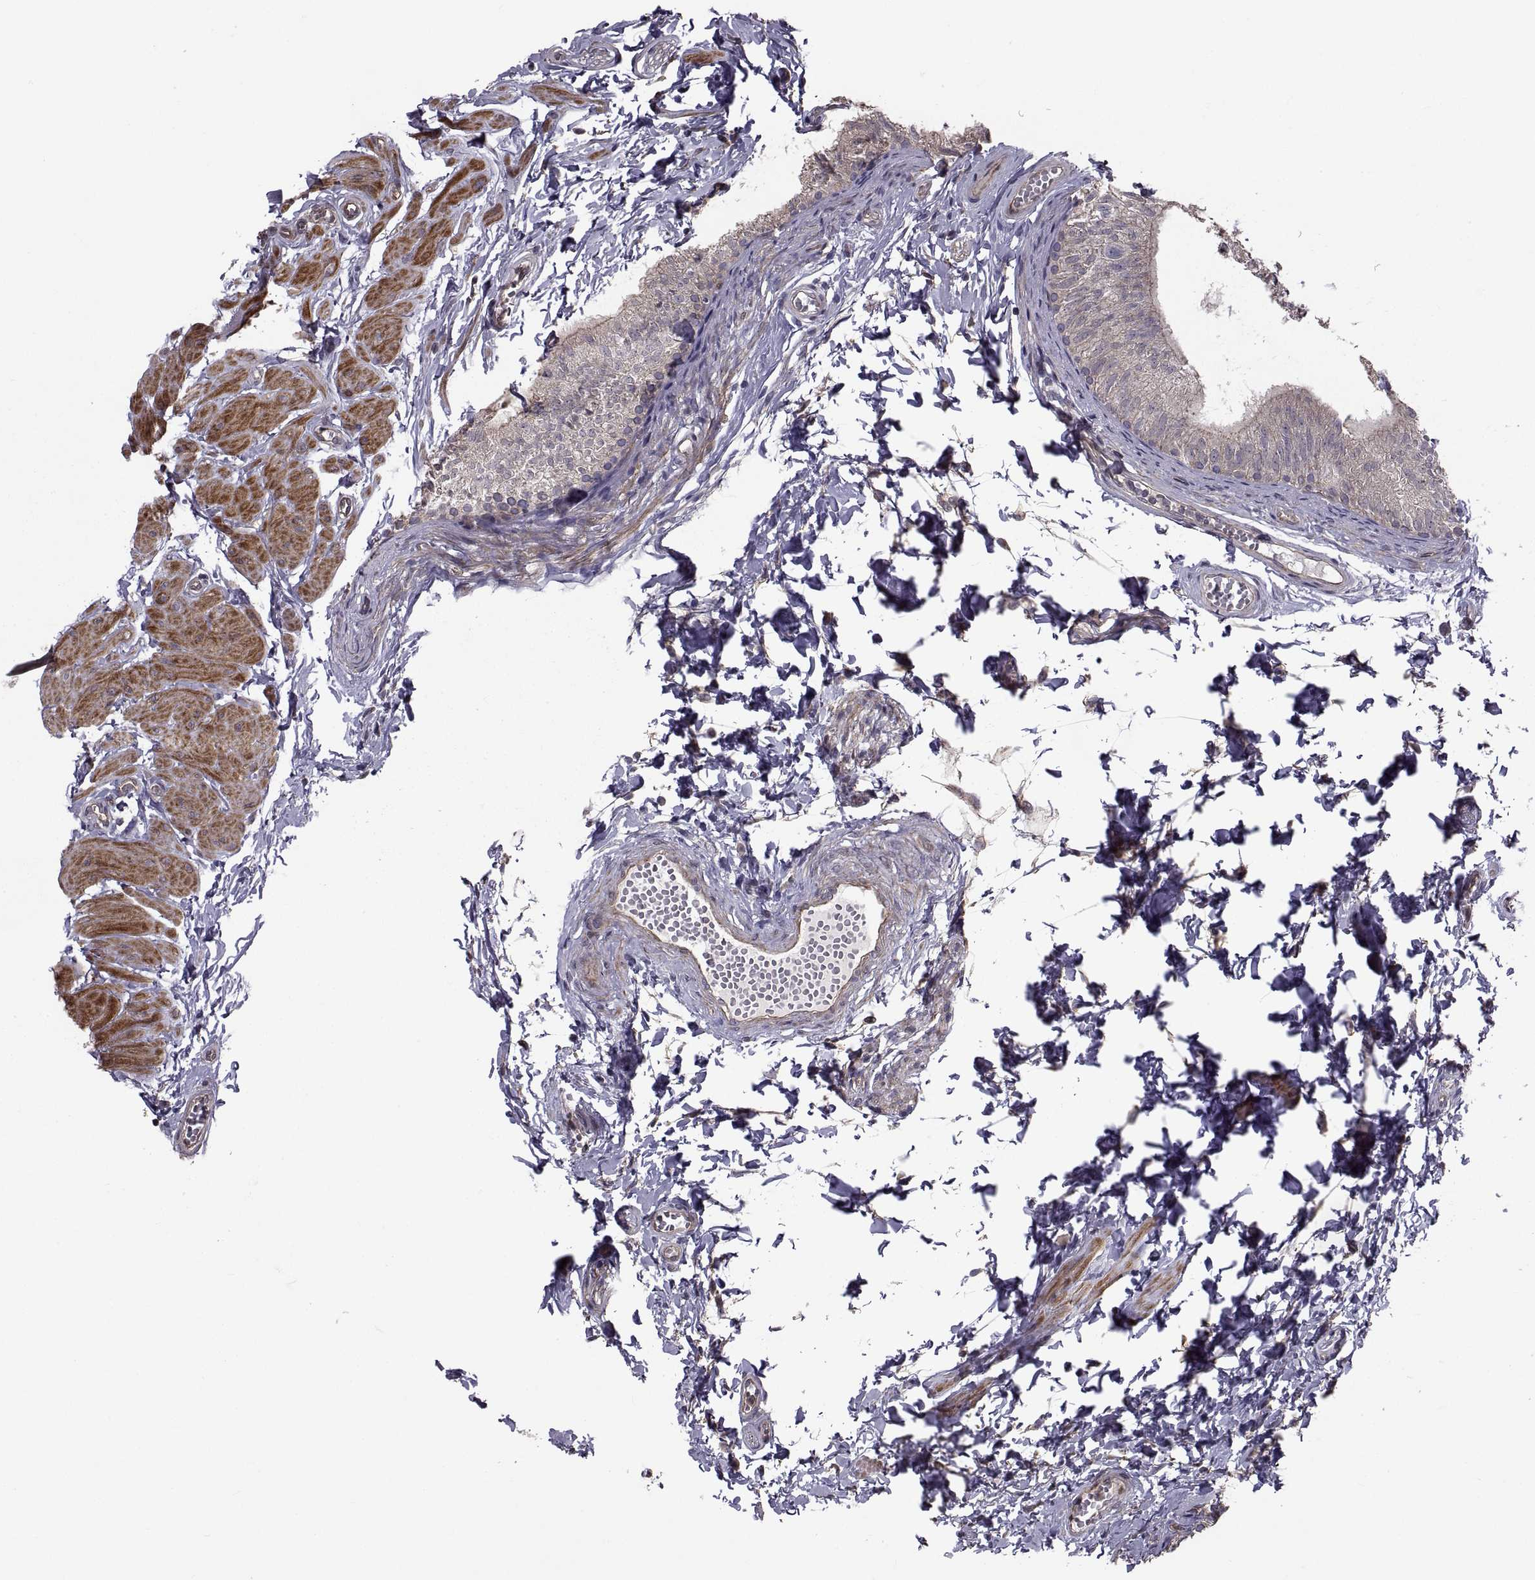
{"staining": {"intensity": "weak", "quantity": ">75%", "location": "cytoplasmic/membranous"}, "tissue": "epididymis", "cell_type": "Glandular cells", "image_type": "normal", "snomed": [{"axis": "morphology", "description": "Normal tissue, NOS"}, {"axis": "topography", "description": "Epididymis"}], "caption": "Immunohistochemistry micrograph of normal human epididymis stained for a protein (brown), which exhibits low levels of weak cytoplasmic/membranous expression in about >75% of glandular cells.", "gene": "PMM2", "patient": {"sex": "male", "age": 22}}